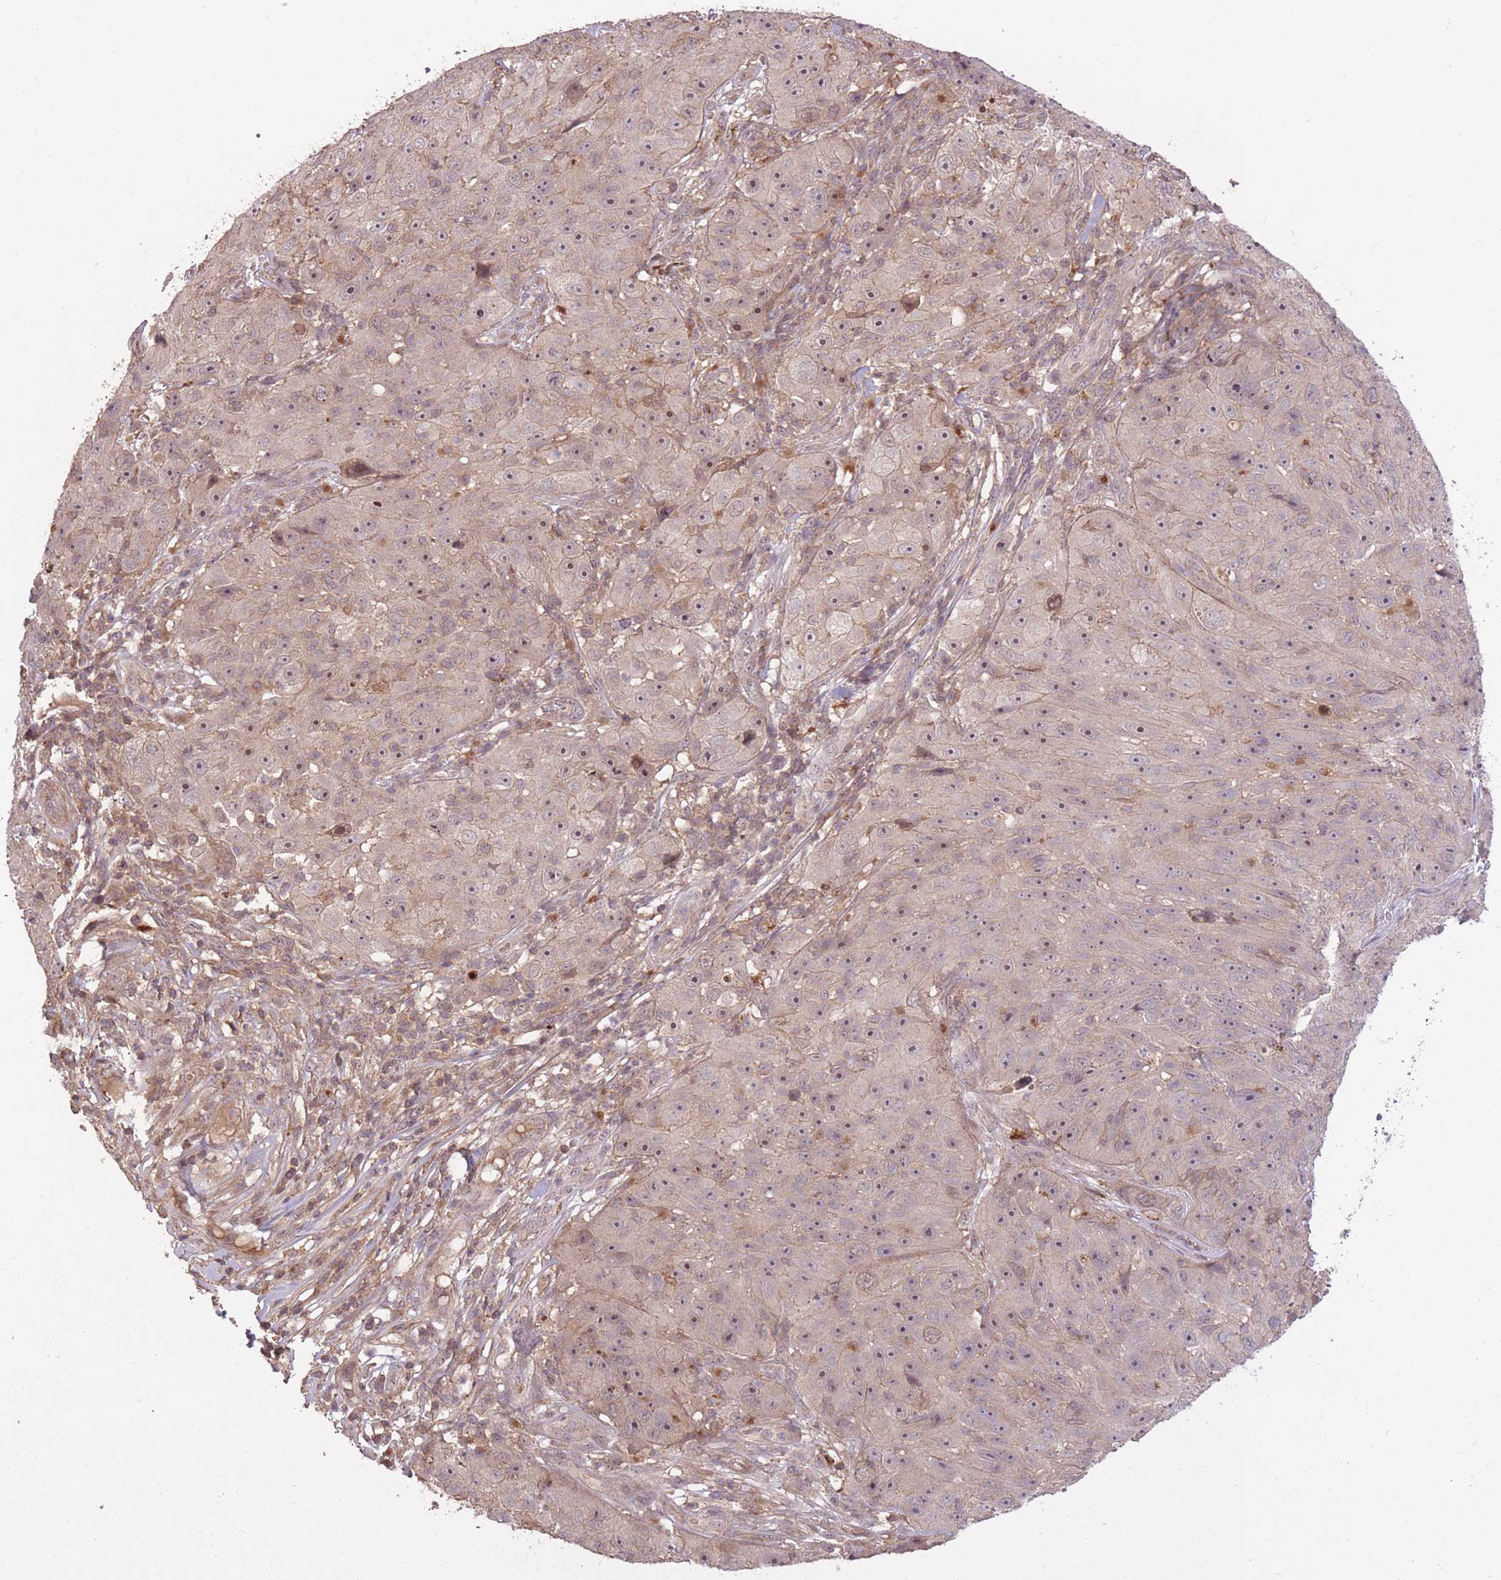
{"staining": {"intensity": "moderate", "quantity": "25%-75%", "location": "nuclear"}, "tissue": "skin cancer", "cell_type": "Tumor cells", "image_type": "cancer", "snomed": [{"axis": "morphology", "description": "Squamous cell carcinoma, NOS"}, {"axis": "topography", "description": "Skin"}], "caption": "DAB immunohistochemical staining of skin cancer exhibits moderate nuclear protein positivity in approximately 25%-75% of tumor cells.", "gene": "POLR3F", "patient": {"sex": "female", "age": 87}}